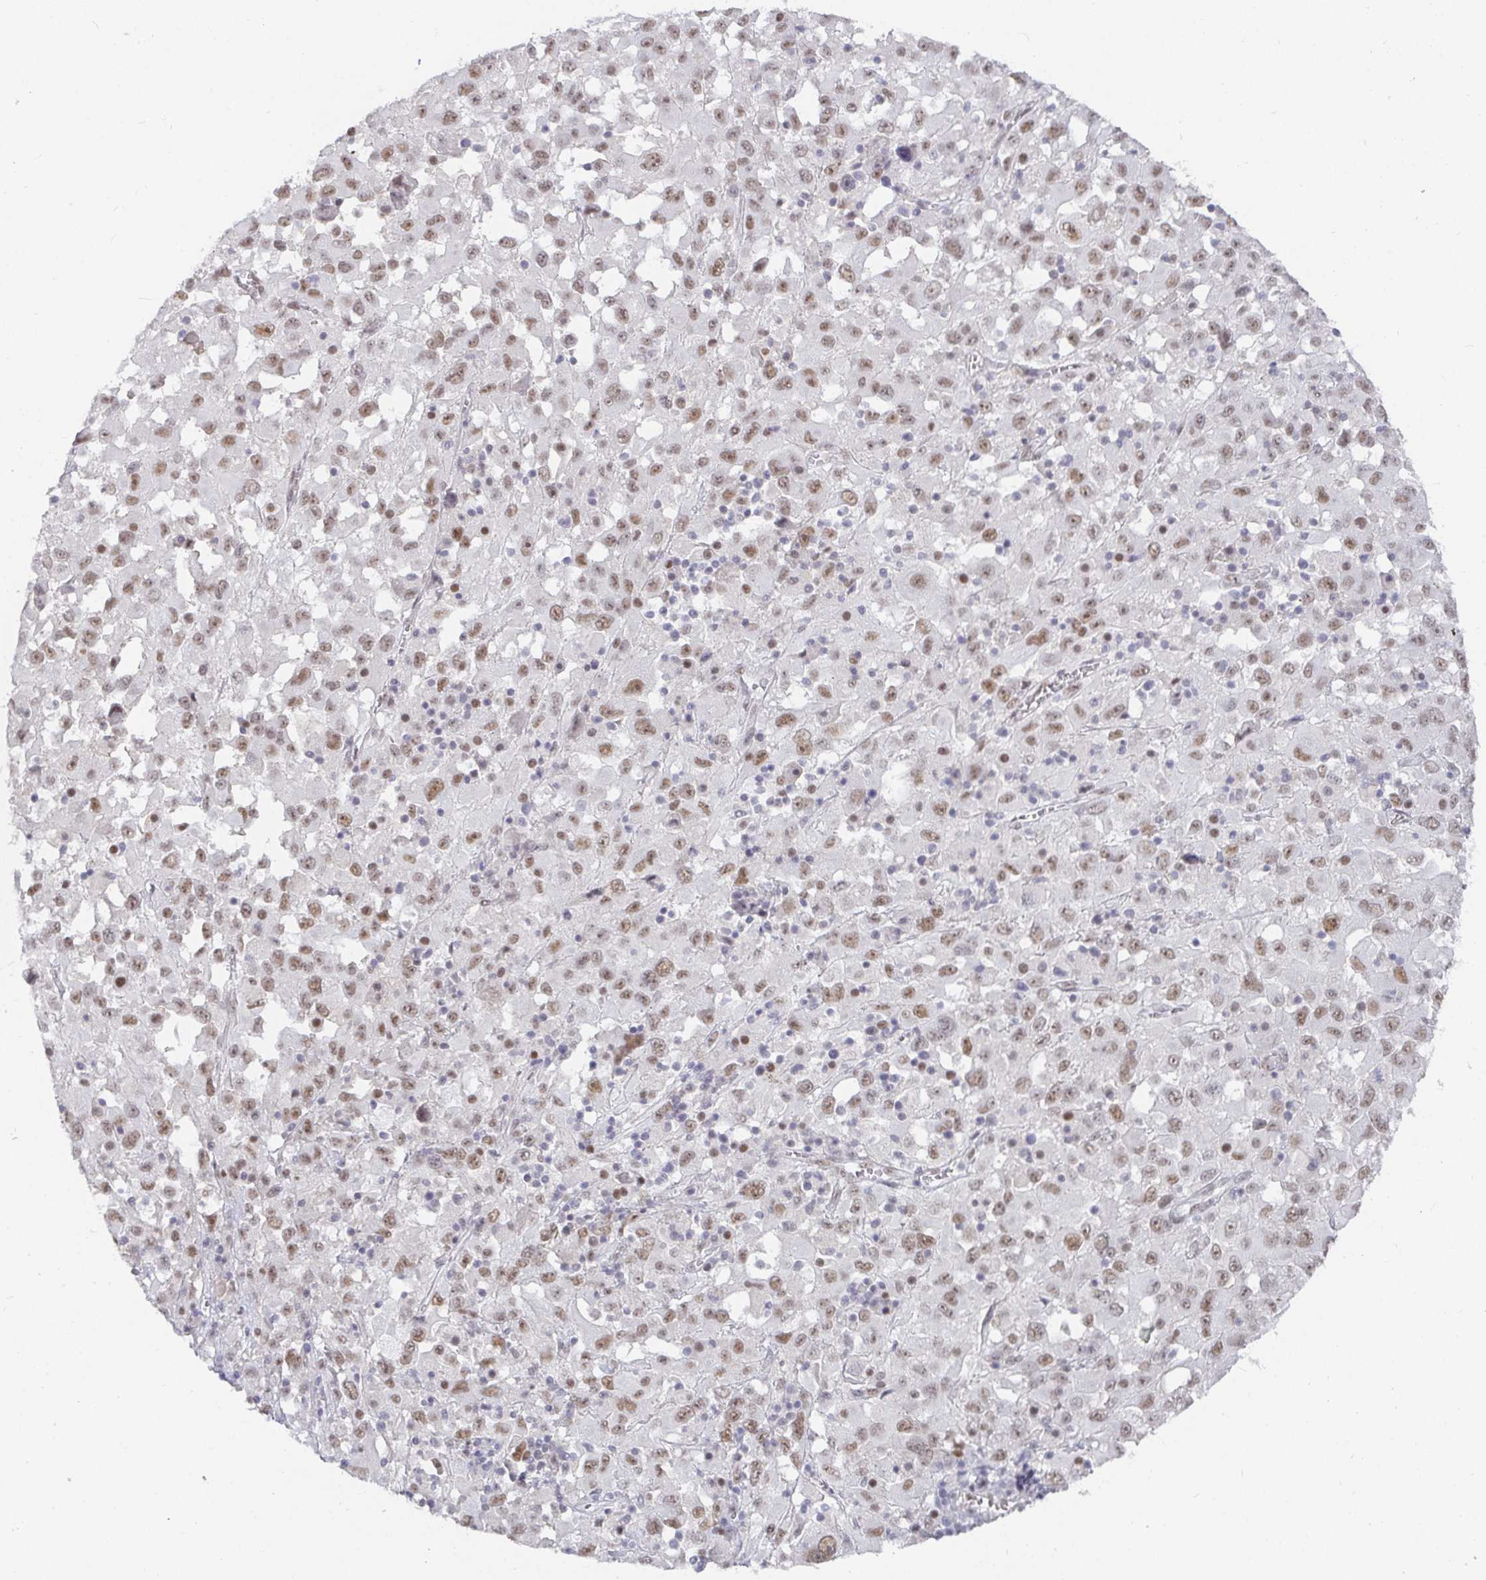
{"staining": {"intensity": "moderate", "quantity": ">75%", "location": "nuclear"}, "tissue": "melanoma", "cell_type": "Tumor cells", "image_type": "cancer", "snomed": [{"axis": "morphology", "description": "Malignant melanoma, Metastatic site"}, {"axis": "topography", "description": "Soft tissue"}], "caption": "This photomicrograph reveals melanoma stained with immunohistochemistry (IHC) to label a protein in brown. The nuclear of tumor cells show moderate positivity for the protein. Nuclei are counter-stained blue.", "gene": "RCOR1", "patient": {"sex": "male", "age": 50}}